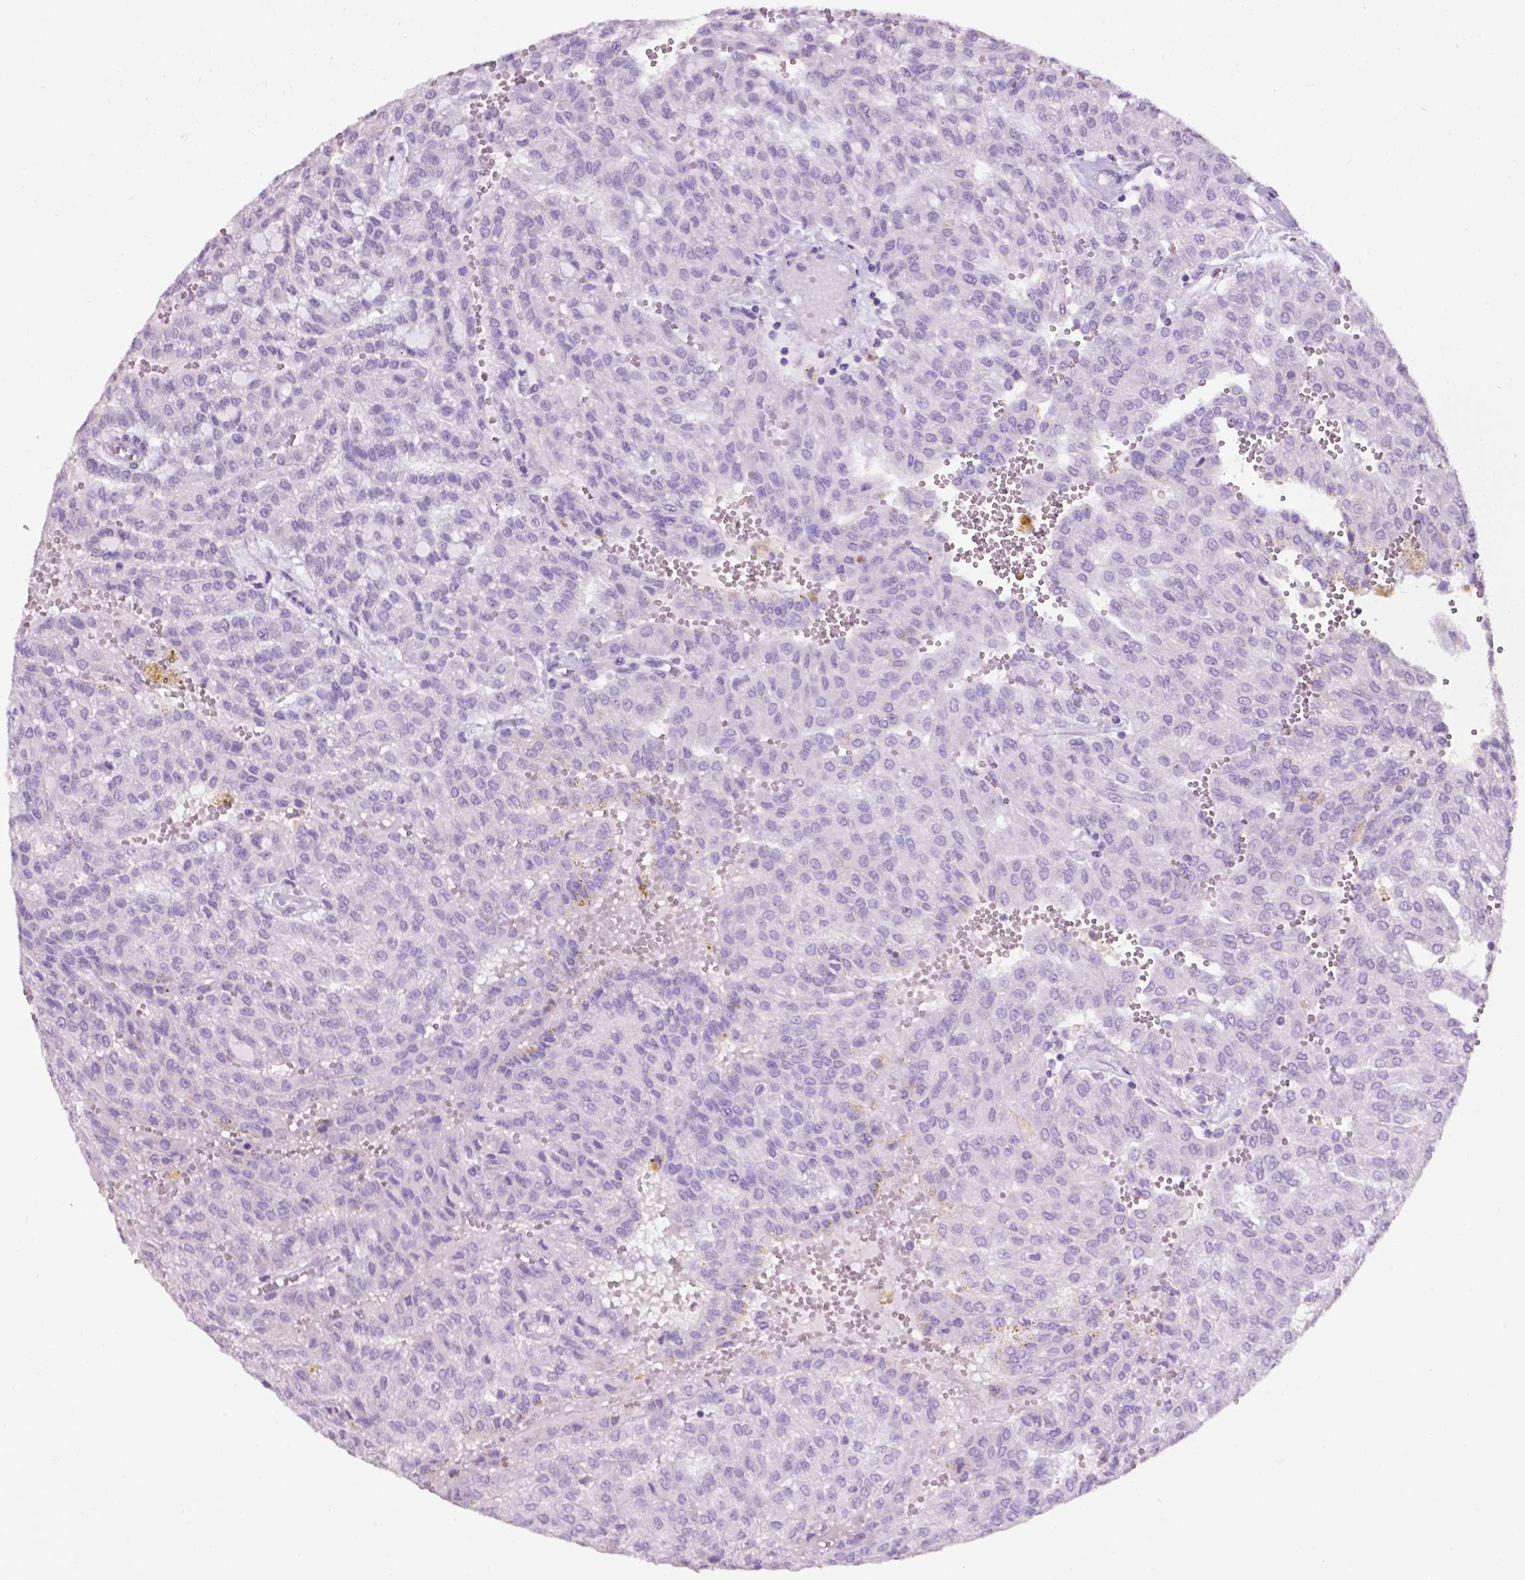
{"staining": {"intensity": "negative", "quantity": "none", "location": "none"}, "tissue": "renal cancer", "cell_type": "Tumor cells", "image_type": "cancer", "snomed": [{"axis": "morphology", "description": "Adenocarcinoma, NOS"}, {"axis": "topography", "description": "Kidney"}], "caption": "IHC photomicrograph of neoplastic tissue: human renal cancer (adenocarcinoma) stained with DAB exhibits no significant protein expression in tumor cells.", "gene": "TACSTD2", "patient": {"sex": "male", "age": 63}}